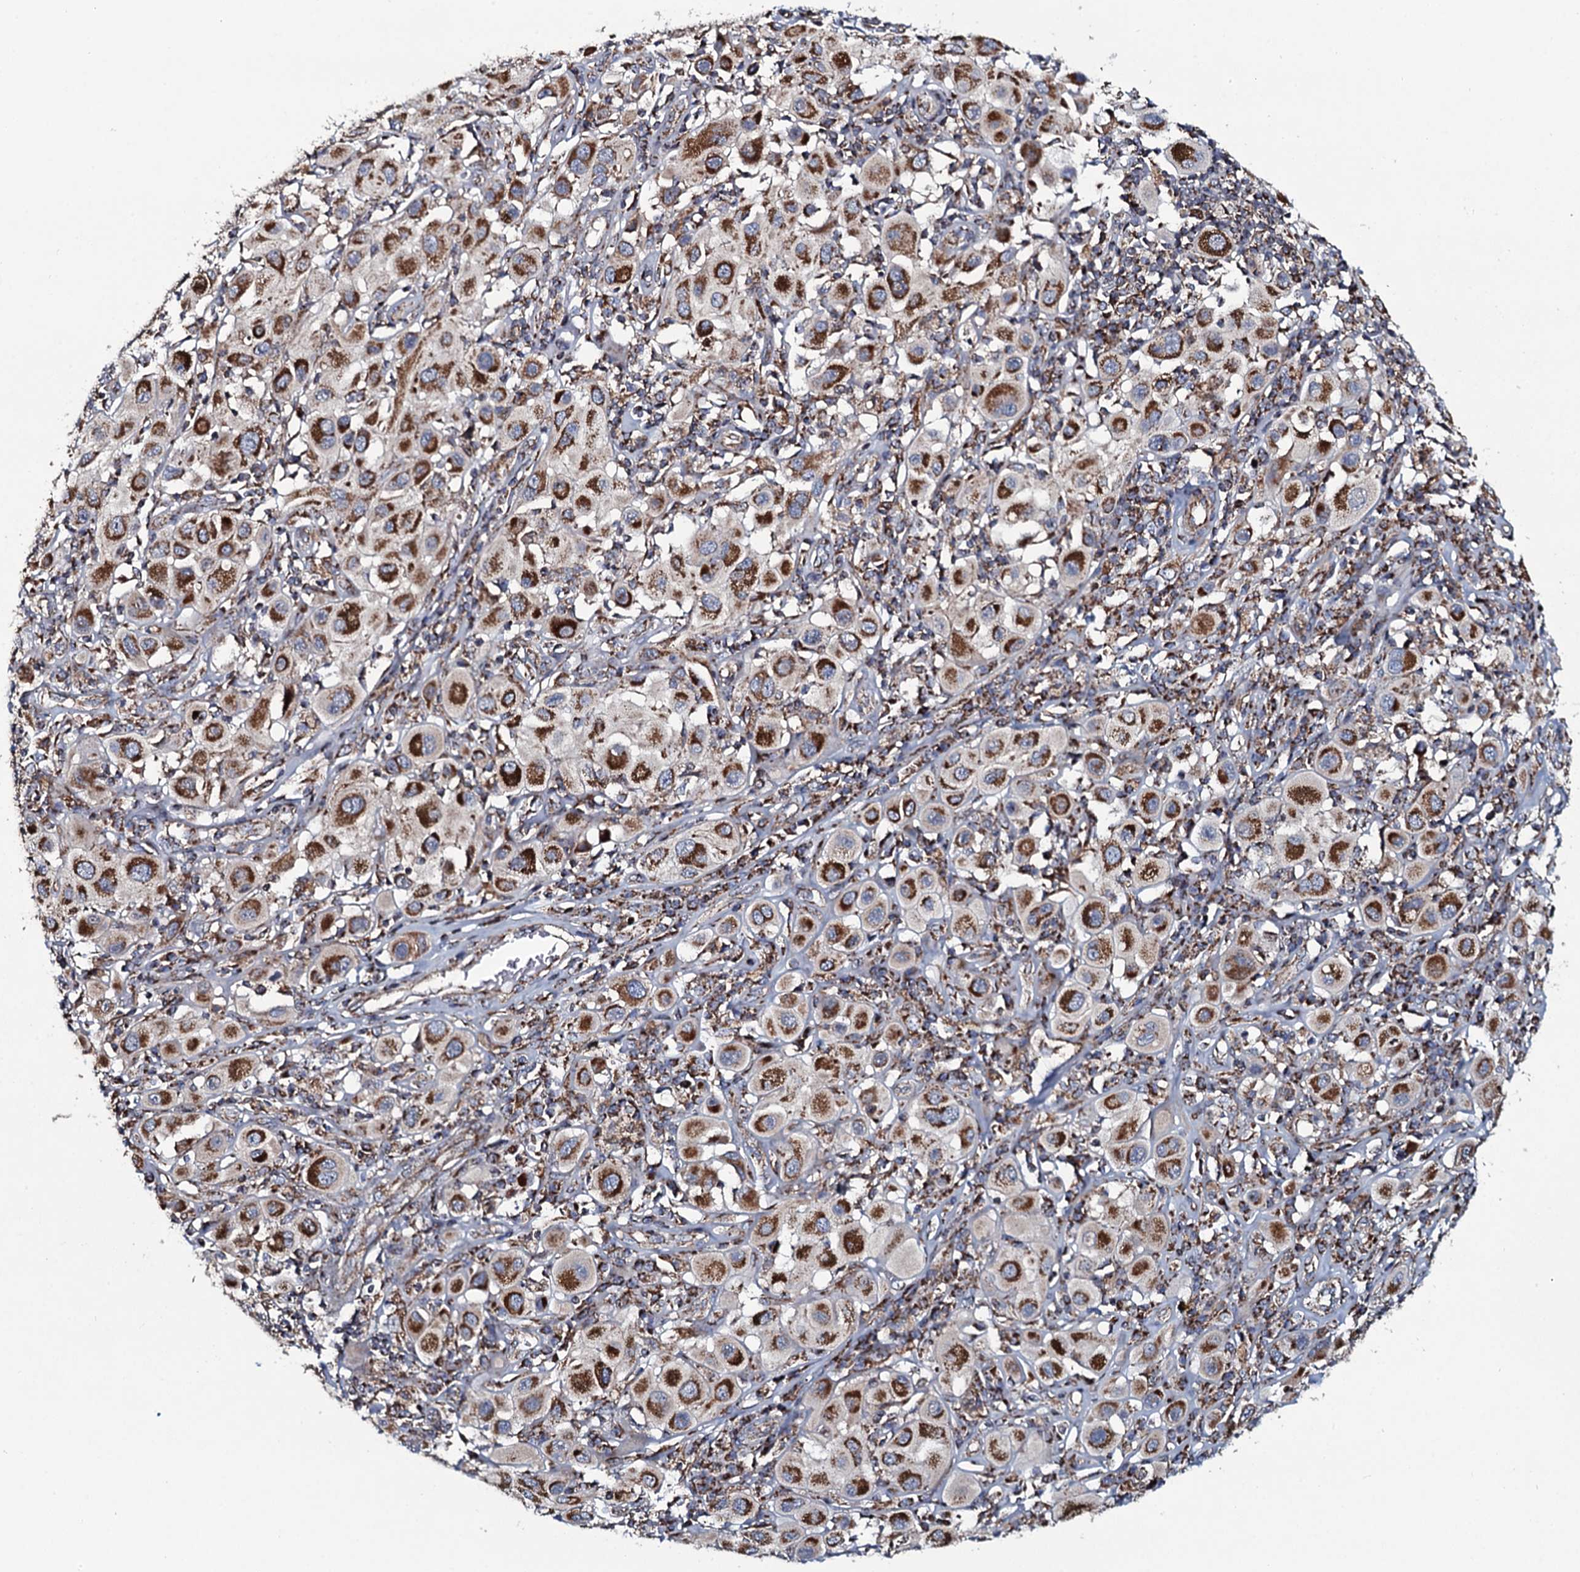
{"staining": {"intensity": "strong", "quantity": ">75%", "location": "cytoplasmic/membranous"}, "tissue": "melanoma", "cell_type": "Tumor cells", "image_type": "cancer", "snomed": [{"axis": "morphology", "description": "Malignant melanoma, Metastatic site"}, {"axis": "topography", "description": "Skin"}], "caption": "Protein expression analysis of human melanoma reveals strong cytoplasmic/membranous staining in about >75% of tumor cells. (Stains: DAB in brown, nuclei in blue, Microscopy: brightfield microscopy at high magnification).", "gene": "EVC2", "patient": {"sex": "male", "age": 41}}